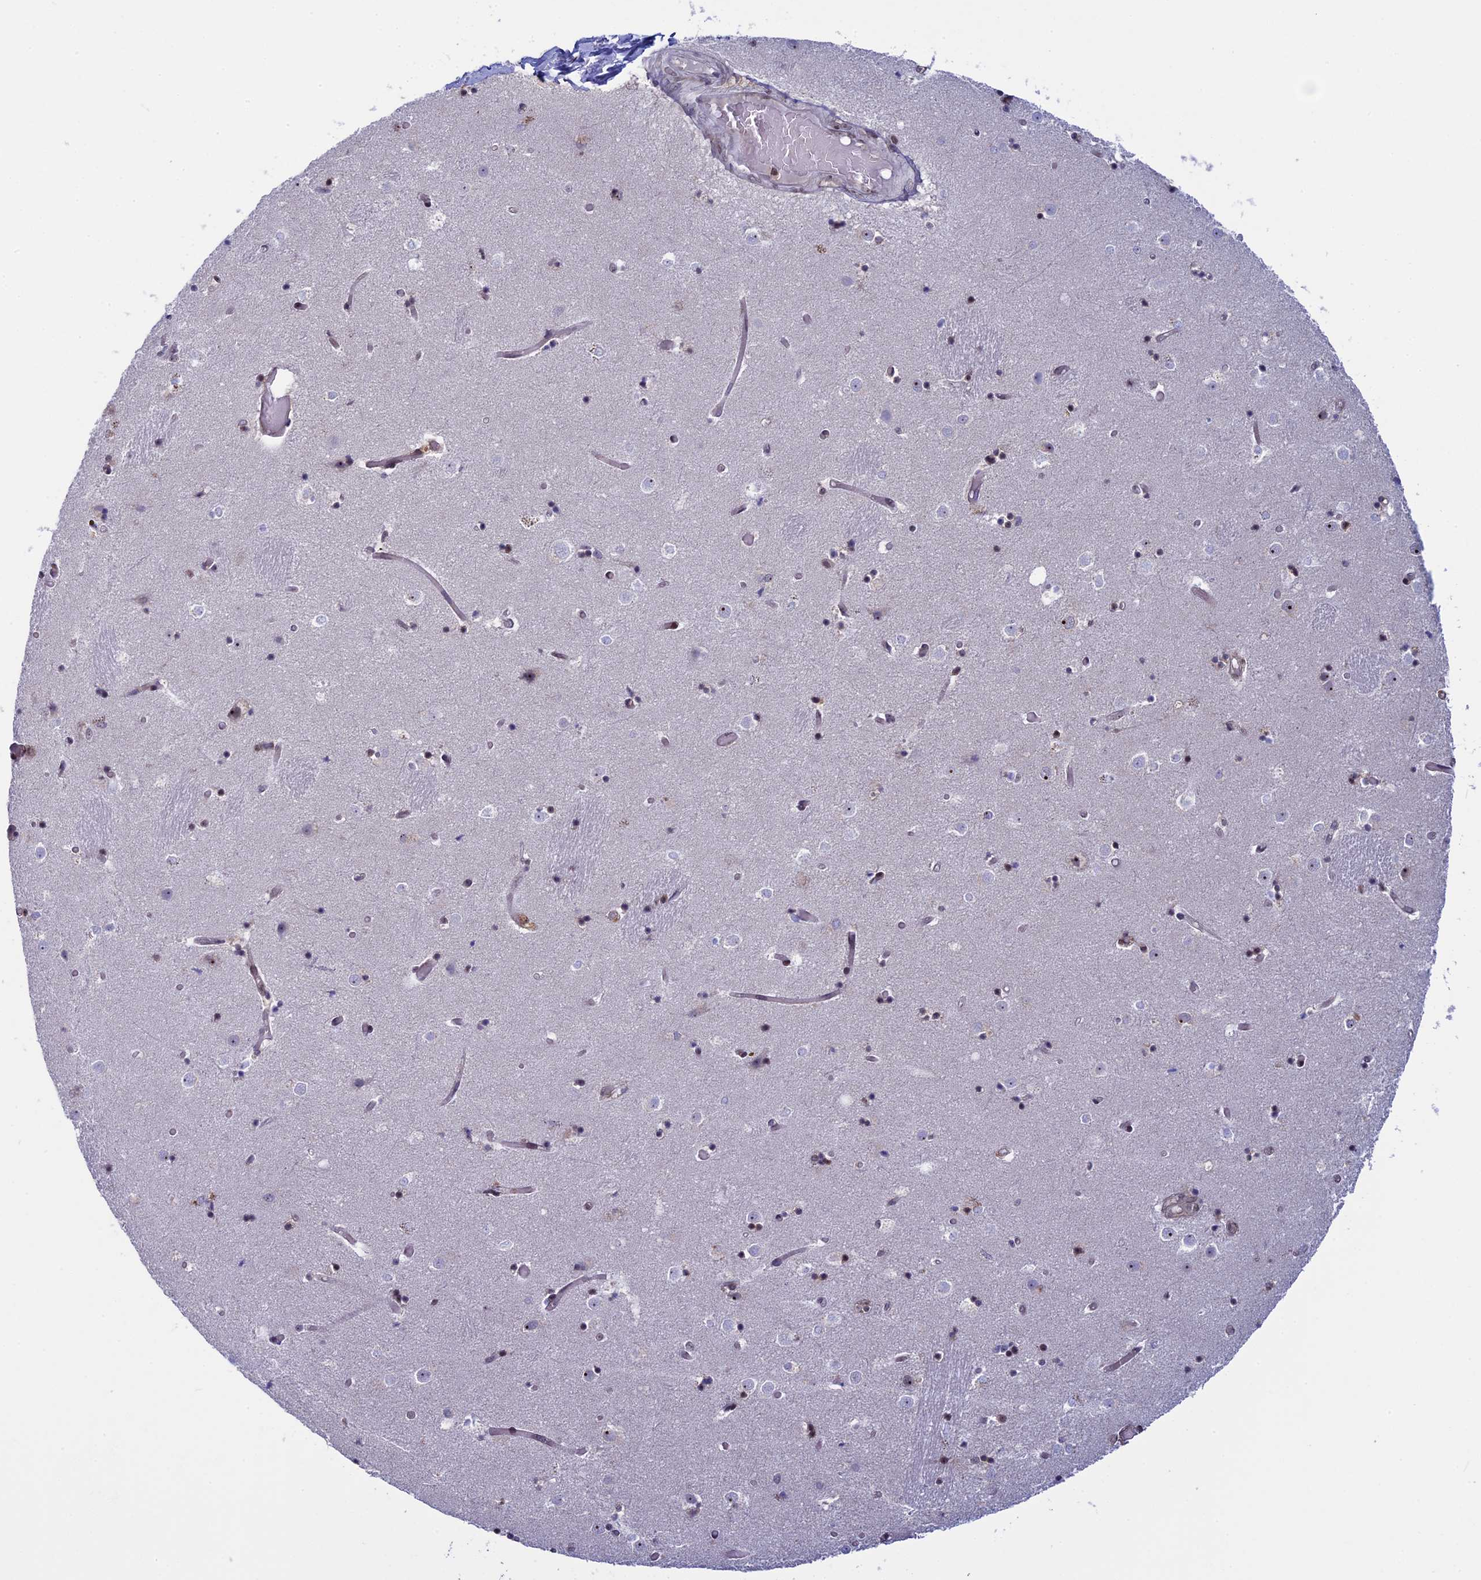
{"staining": {"intensity": "weak", "quantity": "<25%", "location": "nuclear"}, "tissue": "caudate", "cell_type": "Glial cells", "image_type": "normal", "snomed": [{"axis": "morphology", "description": "Normal tissue, NOS"}, {"axis": "topography", "description": "Lateral ventricle wall"}], "caption": "An image of human caudate is negative for staining in glial cells. (DAB immunohistochemistry with hematoxylin counter stain).", "gene": "CCDC86", "patient": {"sex": "female", "age": 52}}